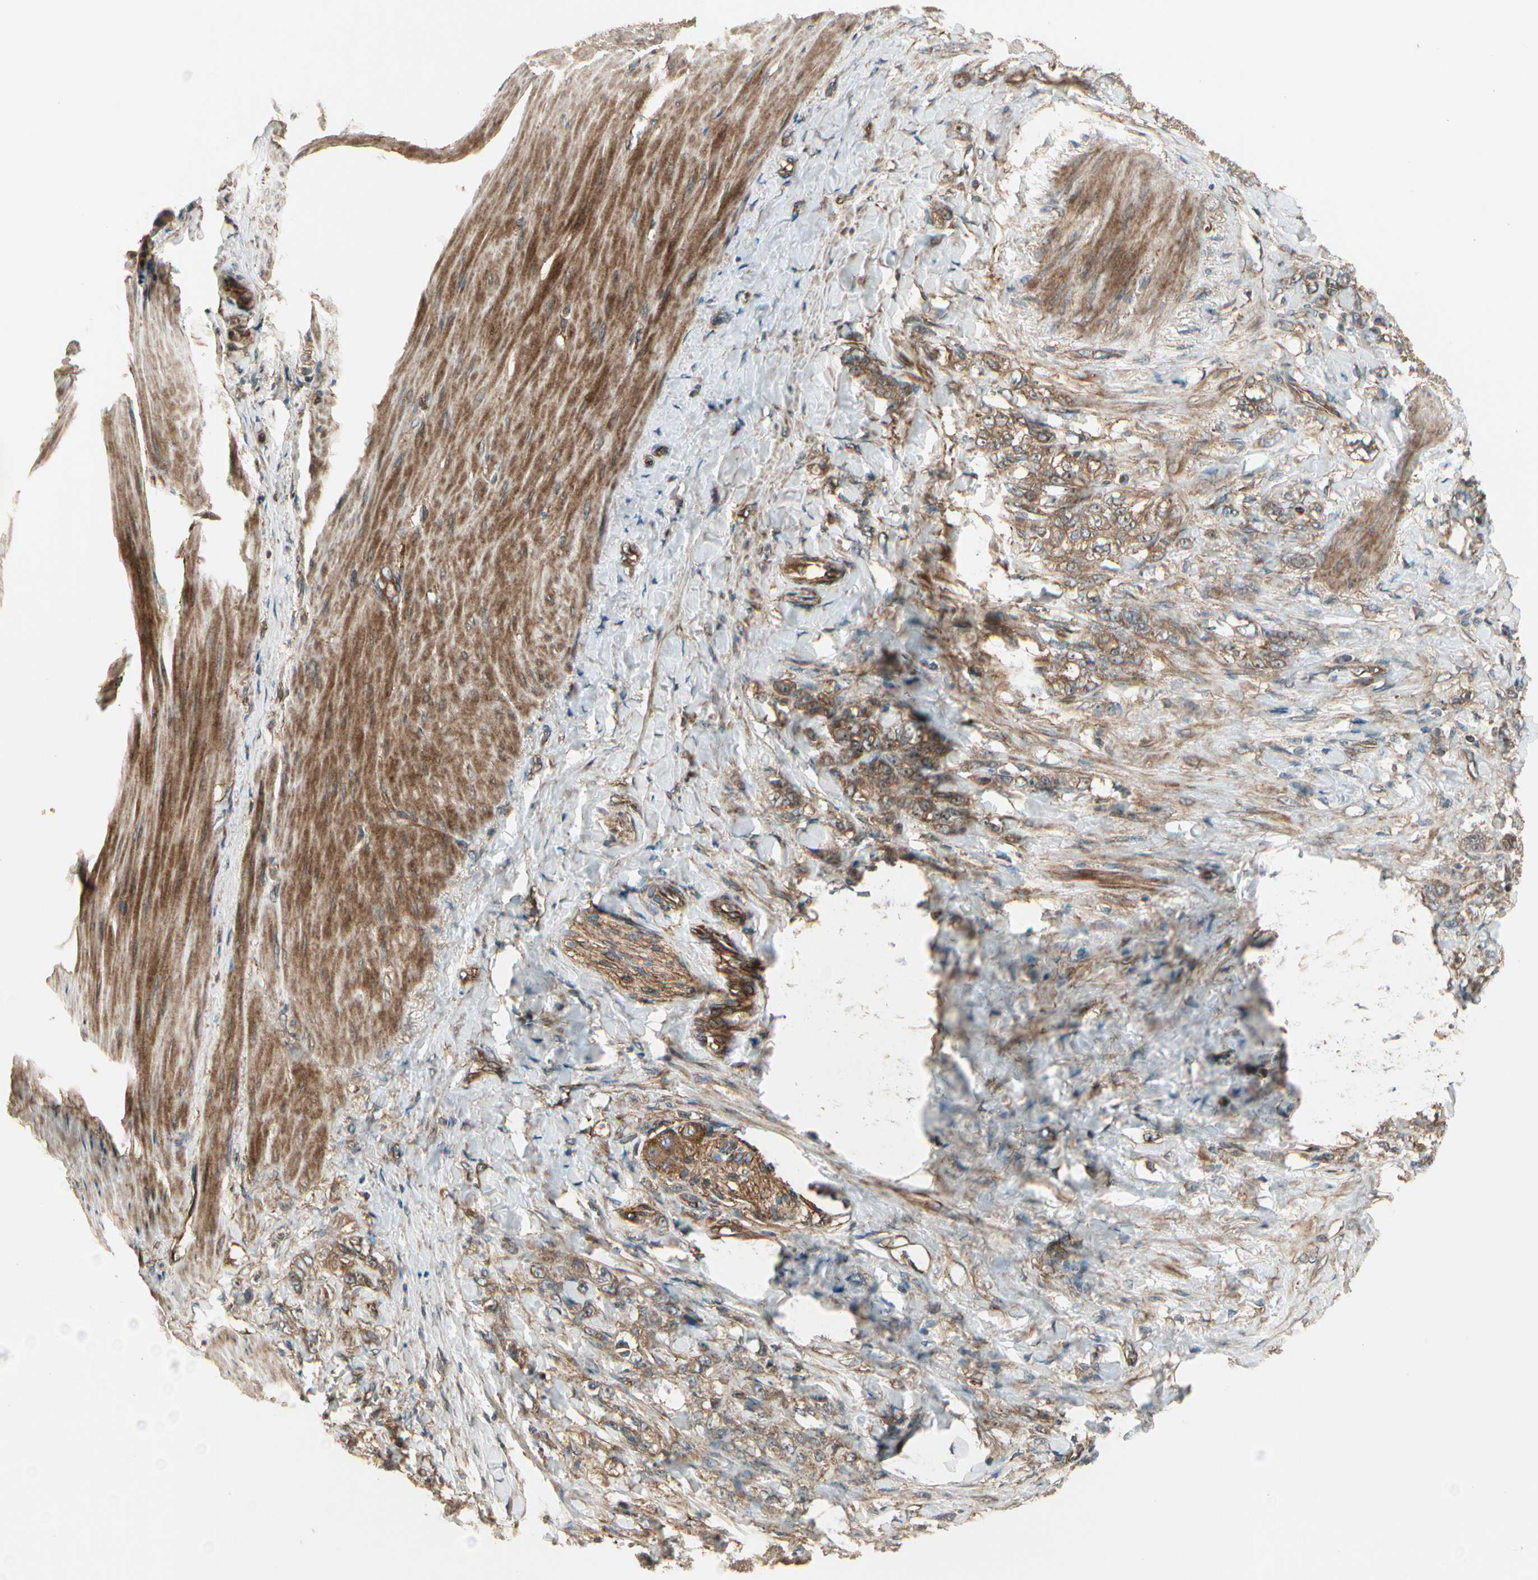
{"staining": {"intensity": "moderate", "quantity": ">75%", "location": "cytoplasmic/membranous"}, "tissue": "stomach cancer", "cell_type": "Tumor cells", "image_type": "cancer", "snomed": [{"axis": "morphology", "description": "Adenocarcinoma, NOS"}, {"axis": "topography", "description": "Stomach"}], "caption": "Immunohistochemical staining of human stomach cancer shows medium levels of moderate cytoplasmic/membranous positivity in about >75% of tumor cells.", "gene": "FKBP15", "patient": {"sex": "male", "age": 82}}